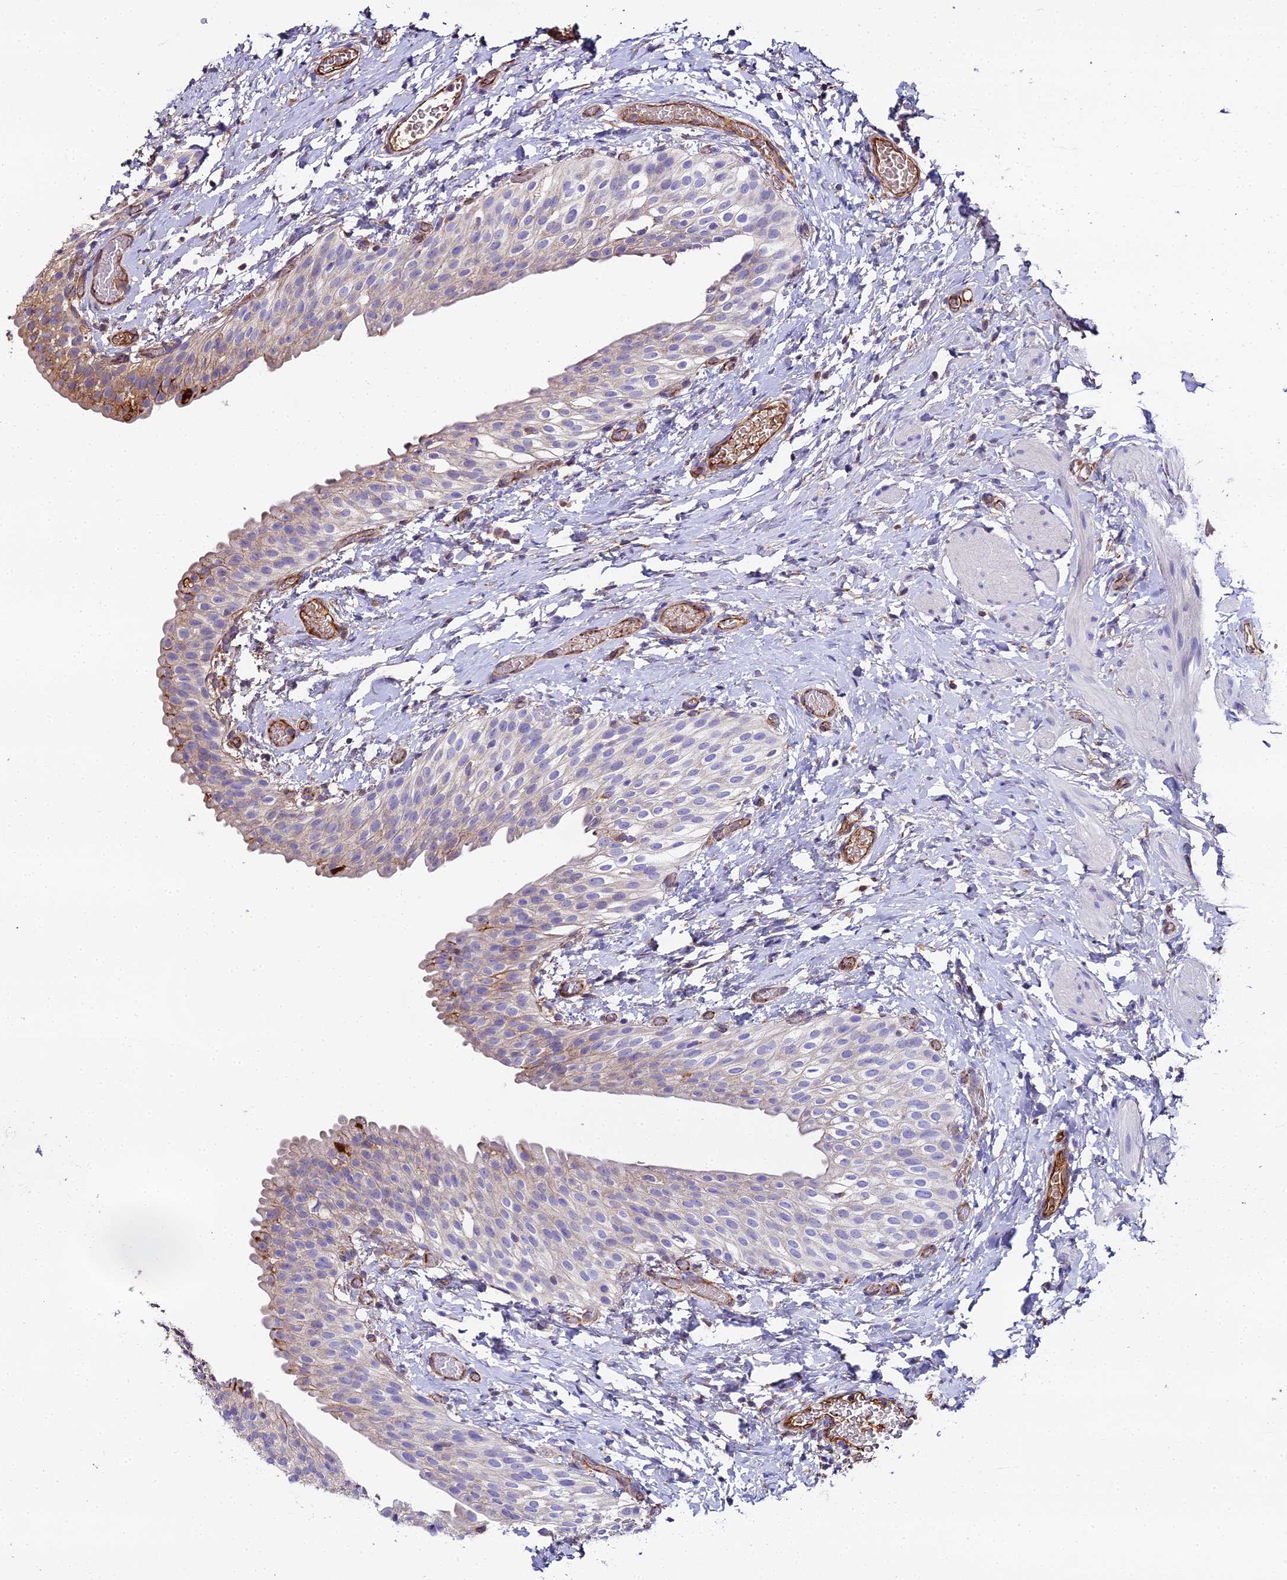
{"staining": {"intensity": "moderate", "quantity": "<25%", "location": "cytoplasmic/membranous"}, "tissue": "urinary bladder", "cell_type": "Urothelial cells", "image_type": "normal", "snomed": [{"axis": "morphology", "description": "Normal tissue, NOS"}, {"axis": "topography", "description": "Urinary bladder"}], "caption": "This photomicrograph shows normal urinary bladder stained with immunohistochemistry to label a protein in brown. The cytoplasmic/membranous of urothelial cells show moderate positivity for the protein. Nuclei are counter-stained blue.", "gene": "BEX4", "patient": {"sex": "male", "age": 1}}